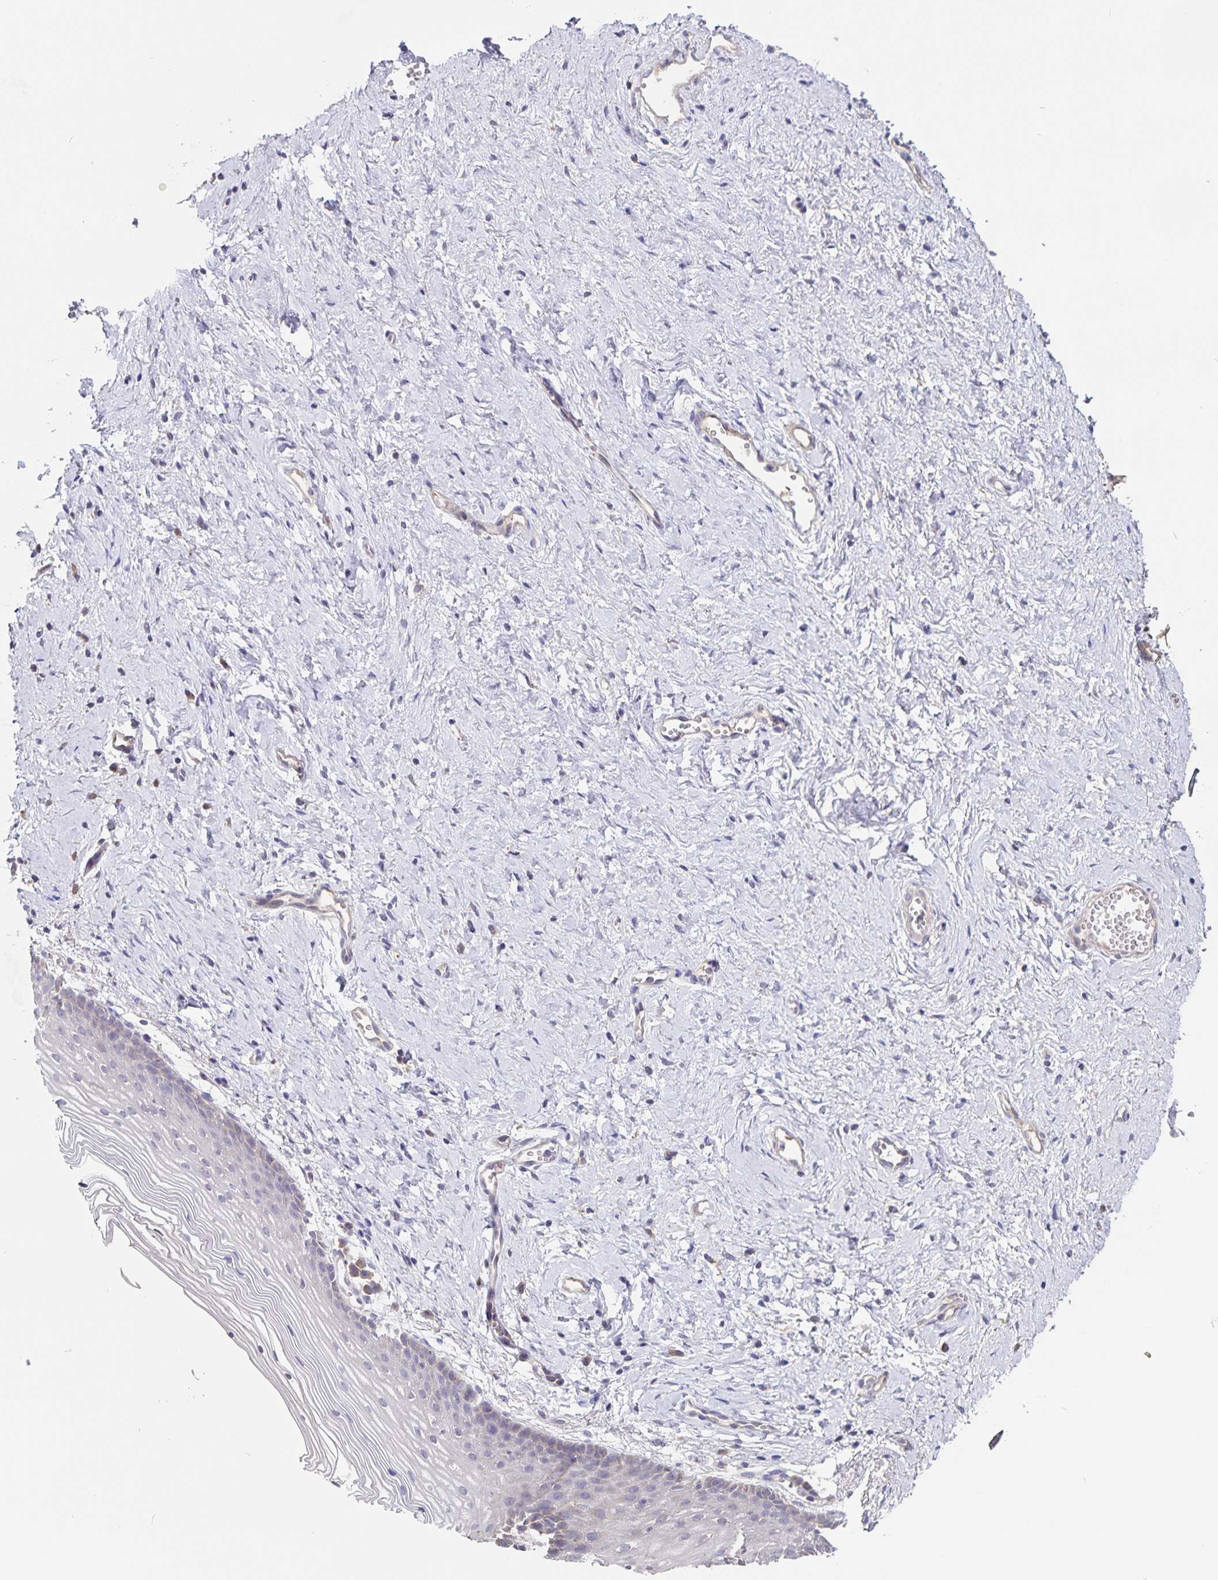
{"staining": {"intensity": "negative", "quantity": "none", "location": "none"}, "tissue": "vagina", "cell_type": "Squamous epithelial cells", "image_type": "normal", "snomed": [{"axis": "morphology", "description": "Normal tissue, NOS"}, {"axis": "topography", "description": "Vagina"}], "caption": "High magnification brightfield microscopy of unremarkable vagina stained with DAB (brown) and counterstained with hematoxylin (blue): squamous epithelial cells show no significant staining.", "gene": "FBXL16", "patient": {"sex": "female", "age": 56}}